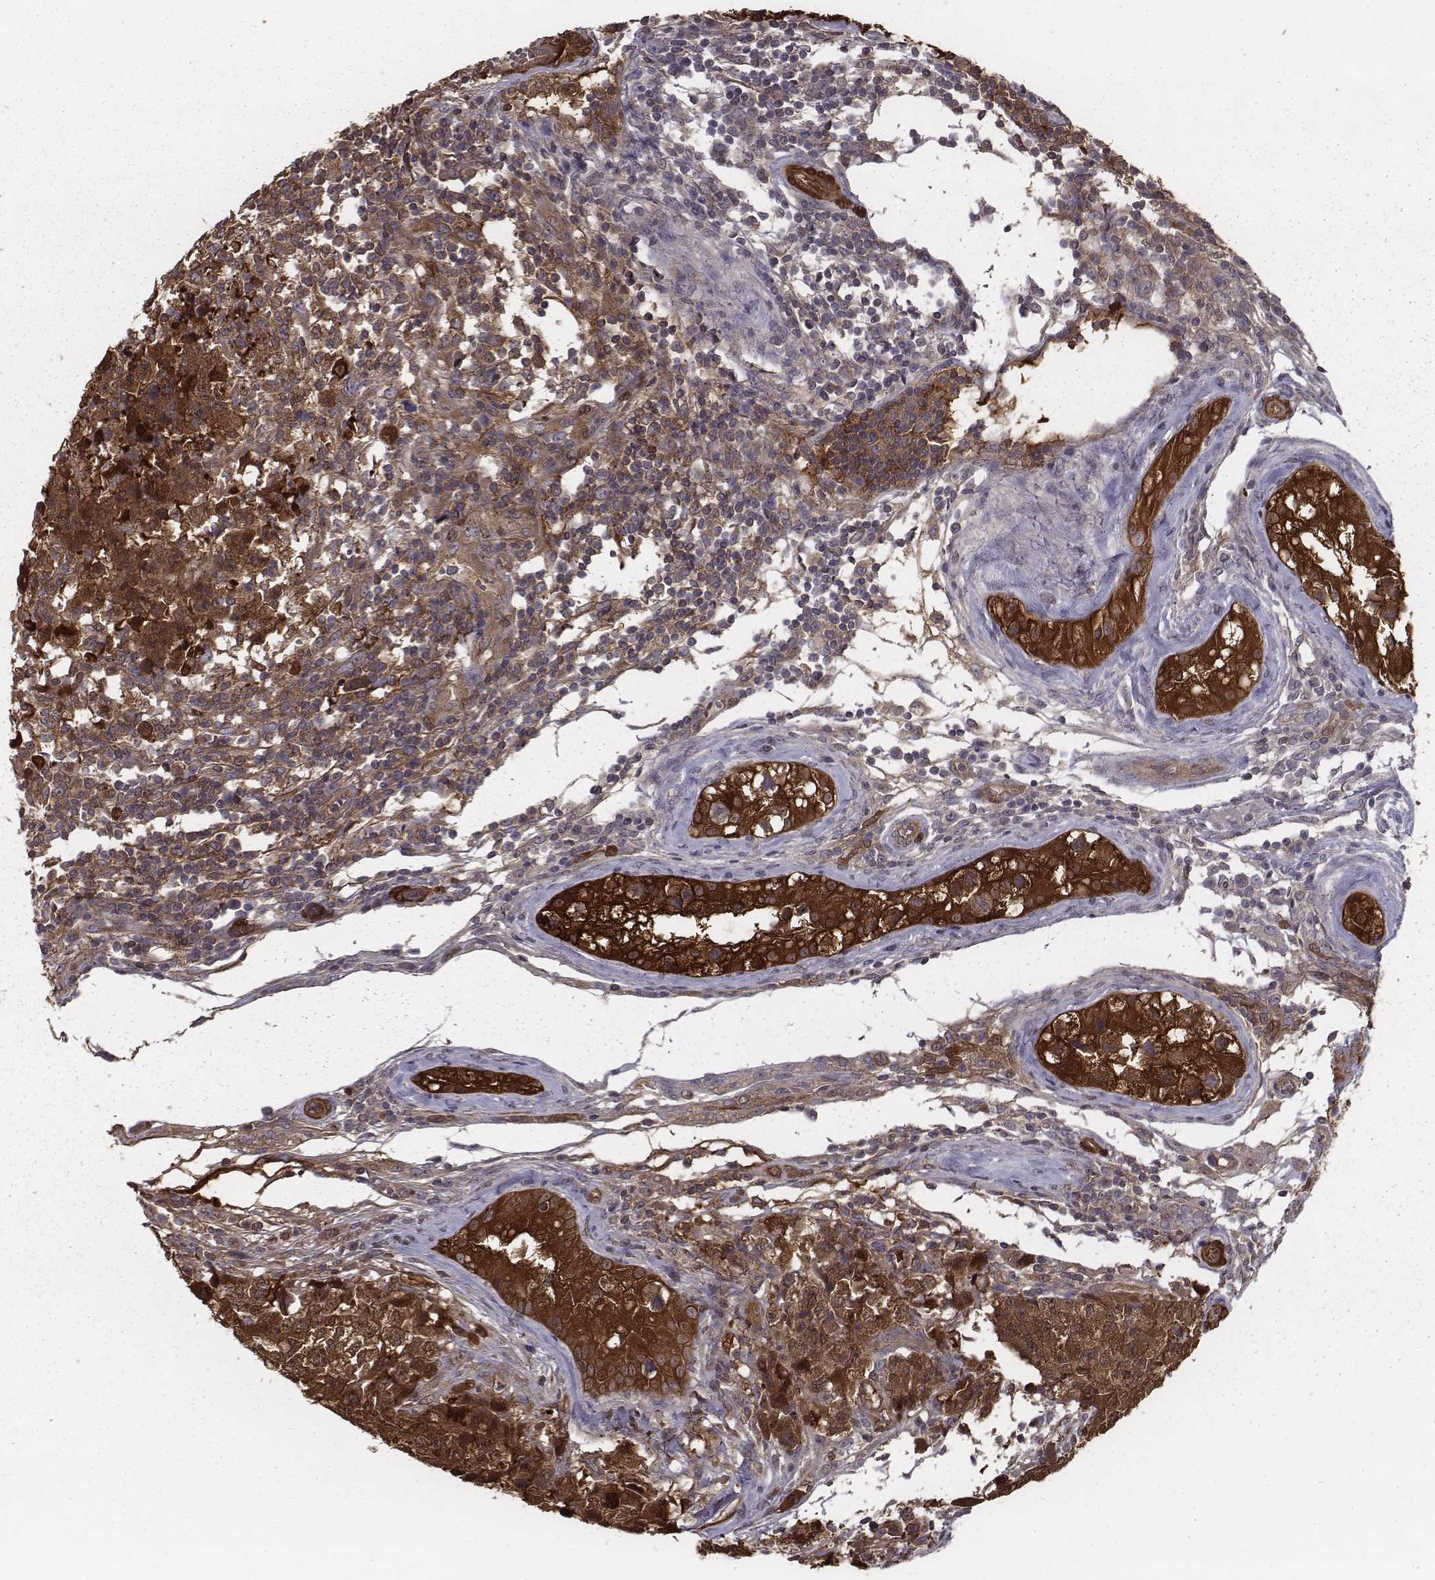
{"staining": {"intensity": "strong", "quantity": ">75%", "location": "cytoplasmic/membranous"}, "tissue": "testis cancer", "cell_type": "Tumor cells", "image_type": "cancer", "snomed": [{"axis": "morphology", "description": "Carcinoma, Embryonal, NOS"}, {"axis": "topography", "description": "Testis"}], "caption": "Testis embryonal carcinoma stained for a protein (brown) shows strong cytoplasmic/membranous positive staining in about >75% of tumor cells.", "gene": "ISYNA1", "patient": {"sex": "male", "age": 23}}